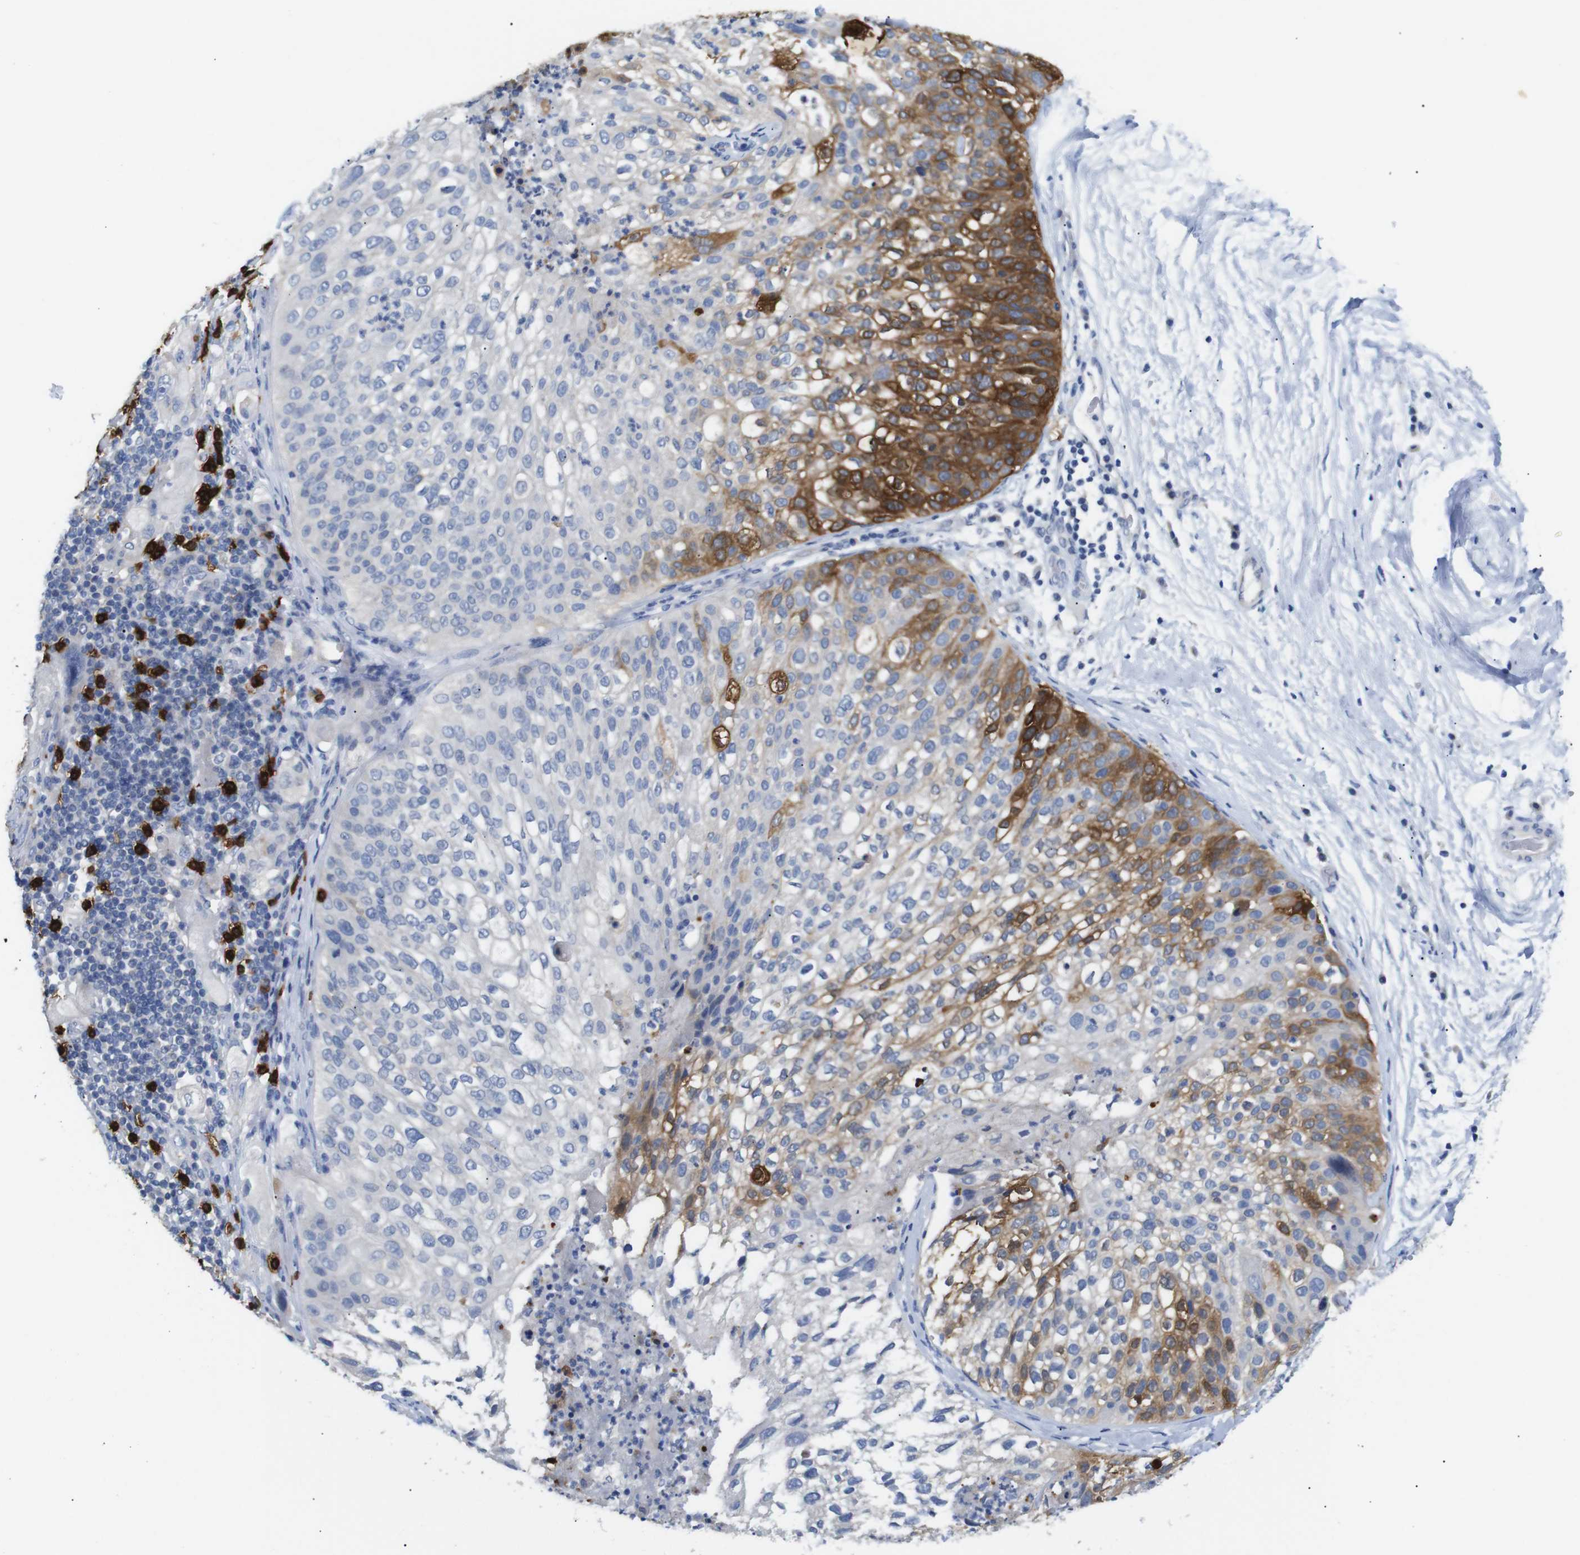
{"staining": {"intensity": "strong", "quantity": "<25%", "location": "cytoplasmic/membranous"}, "tissue": "lung cancer", "cell_type": "Tumor cells", "image_type": "cancer", "snomed": [{"axis": "morphology", "description": "Inflammation, NOS"}, {"axis": "morphology", "description": "Squamous cell carcinoma, NOS"}, {"axis": "topography", "description": "Lymph node"}, {"axis": "topography", "description": "Soft tissue"}, {"axis": "topography", "description": "Lung"}], "caption": "Lung cancer was stained to show a protein in brown. There is medium levels of strong cytoplasmic/membranous staining in approximately <25% of tumor cells.", "gene": "ALOX15", "patient": {"sex": "male", "age": 66}}